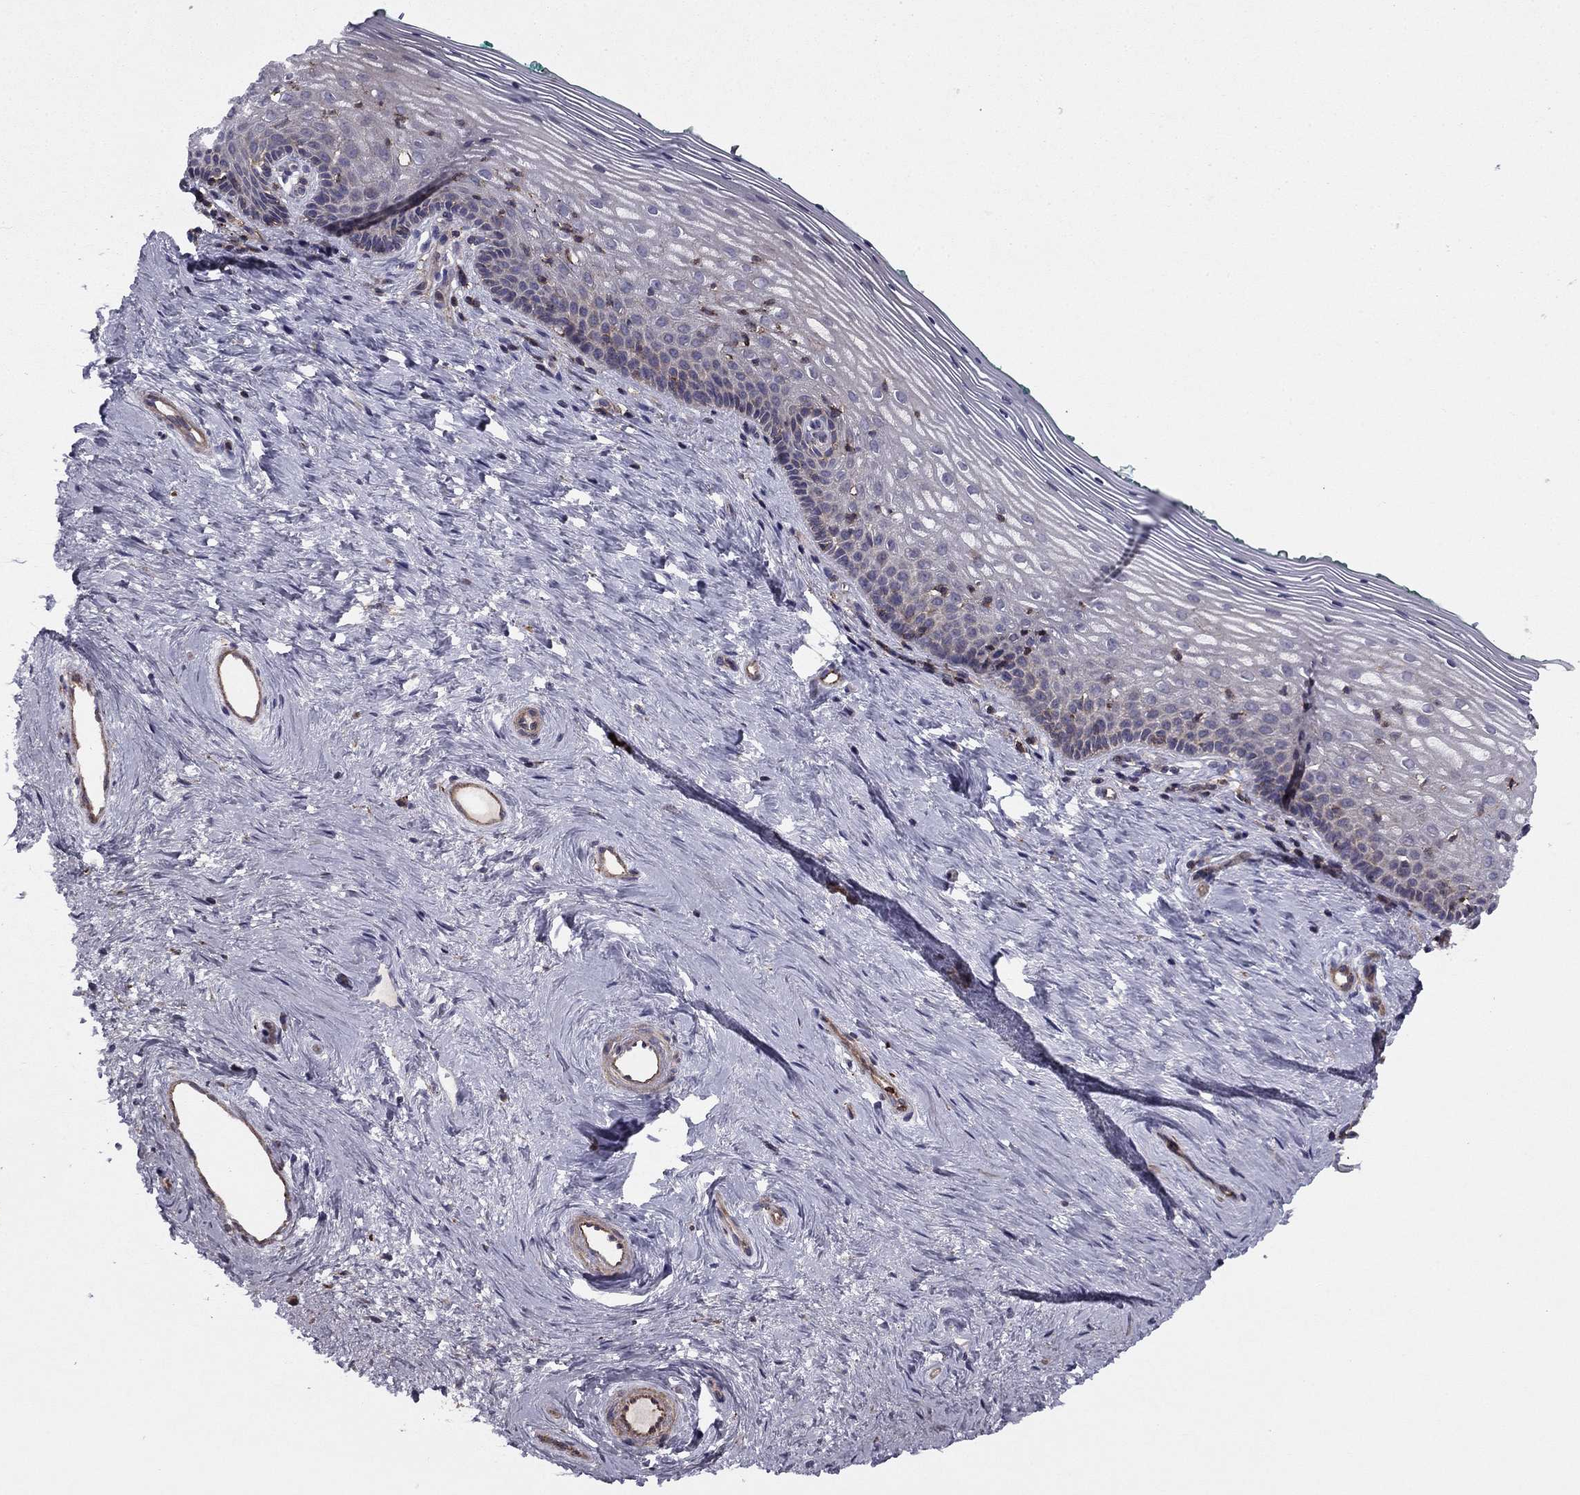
{"staining": {"intensity": "negative", "quantity": "none", "location": "none"}, "tissue": "vagina", "cell_type": "Squamous epithelial cells", "image_type": "normal", "snomed": [{"axis": "morphology", "description": "Normal tissue, NOS"}, {"axis": "topography", "description": "Vagina"}], "caption": "This is an IHC photomicrograph of normal human vagina. There is no expression in squamous epithelial cells.", "gene": "ALG6", "patient": {"sex": "female", "age": 45}}